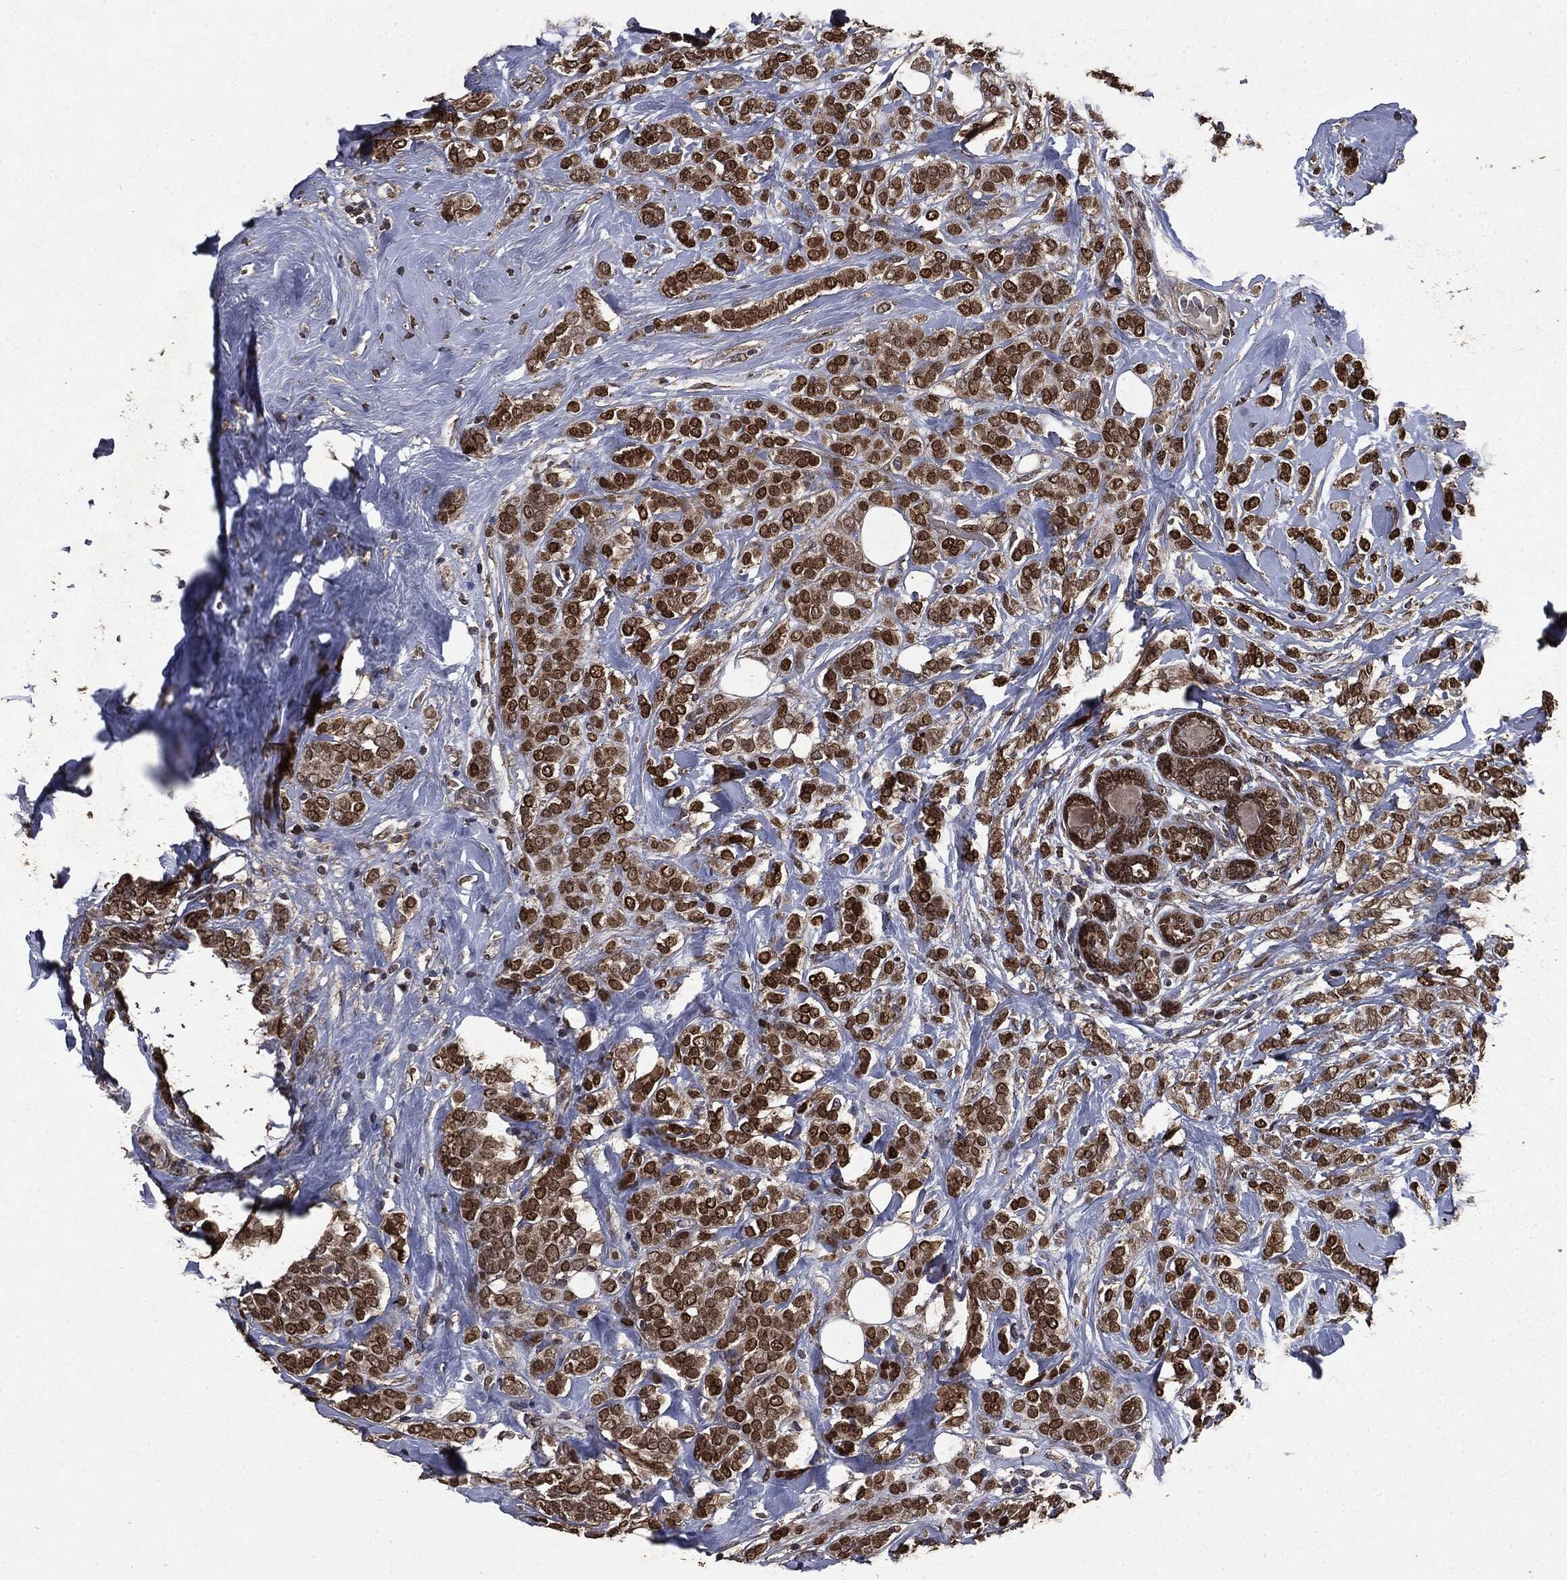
{"staining": {"intensity": "strong", "quantity": ">75%", "location": "cytoplasmic/membranous,nuclear"}, "tissue": "breast cancer", "cell_type": "Tumor cells", "image_type": "cancer", "snomed": [{"axis": "morphology", "description": "Lobular carcinoma"}, {"axis": "topography", "description": "Breast"}], "caption": "Lobular carcinoma (breast) stained with immunohistochemistry shows strong cytoplasmic/membranous and nuclear expression in about >75% of tumor cells.", "gene": "PPP6R2", "patient": {"sex": "female", "age": 49}}